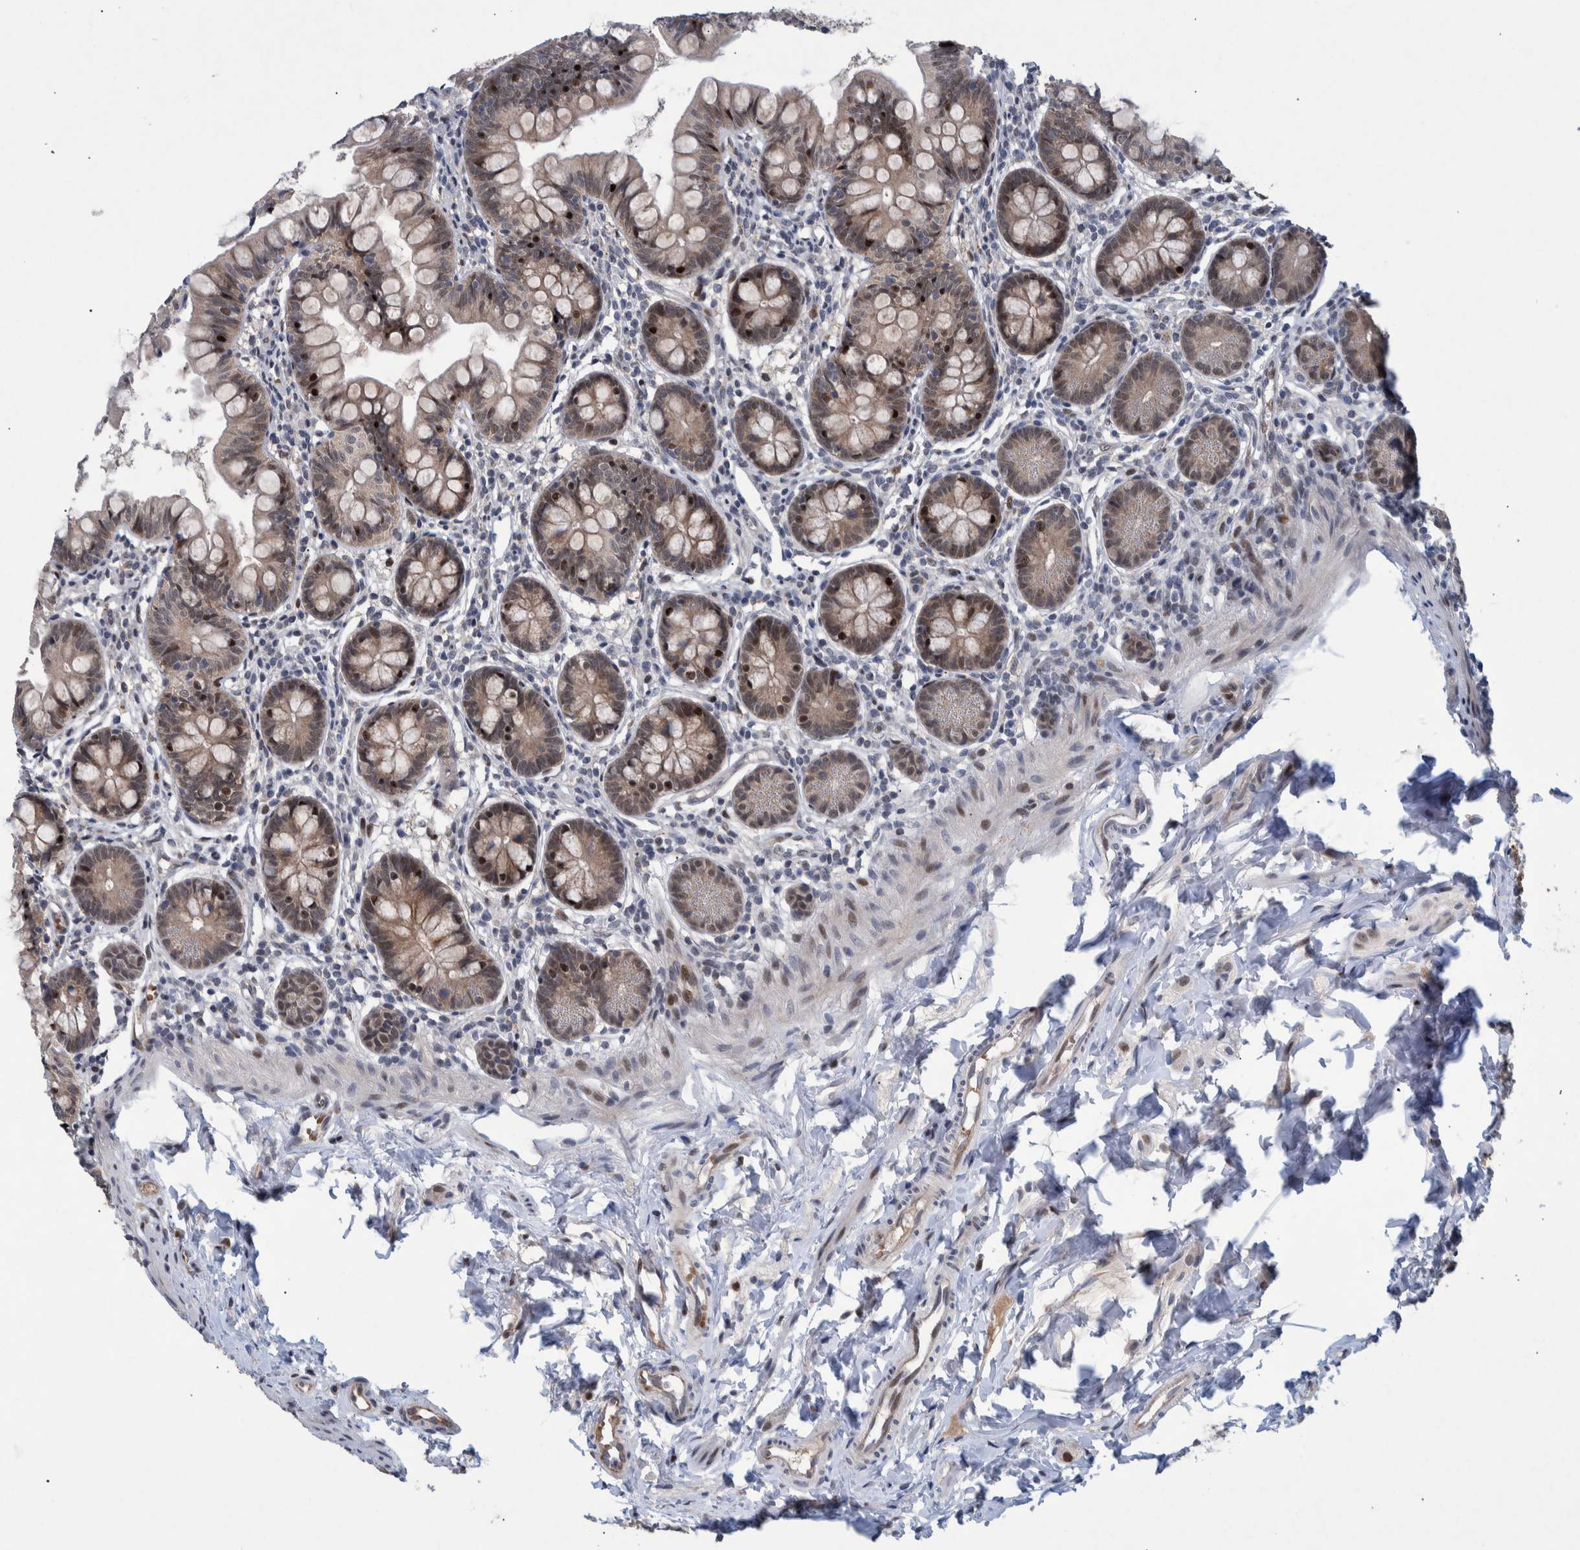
{"staining": {"intensity": "strong", "quantity": ">75%", "location": "cytoplasmic/membranous,nuclear"}, "tissue": "small intestine", "cell_type": "Glandular cells", "image_type": "normal", "snomed": [{"axis": "morphology", "description": "Normal tissue, NOS"}, {"axis": "topography", "description": "Small intestine"}], "caption": "Protein expression analysis of unremarkable small intestine reveals strong cytoplasmic/membranous,nuclear expression in about >75% of glandular cells.", "gene": "ESRP1", "patient": {"sex": "male", "age": 7}}